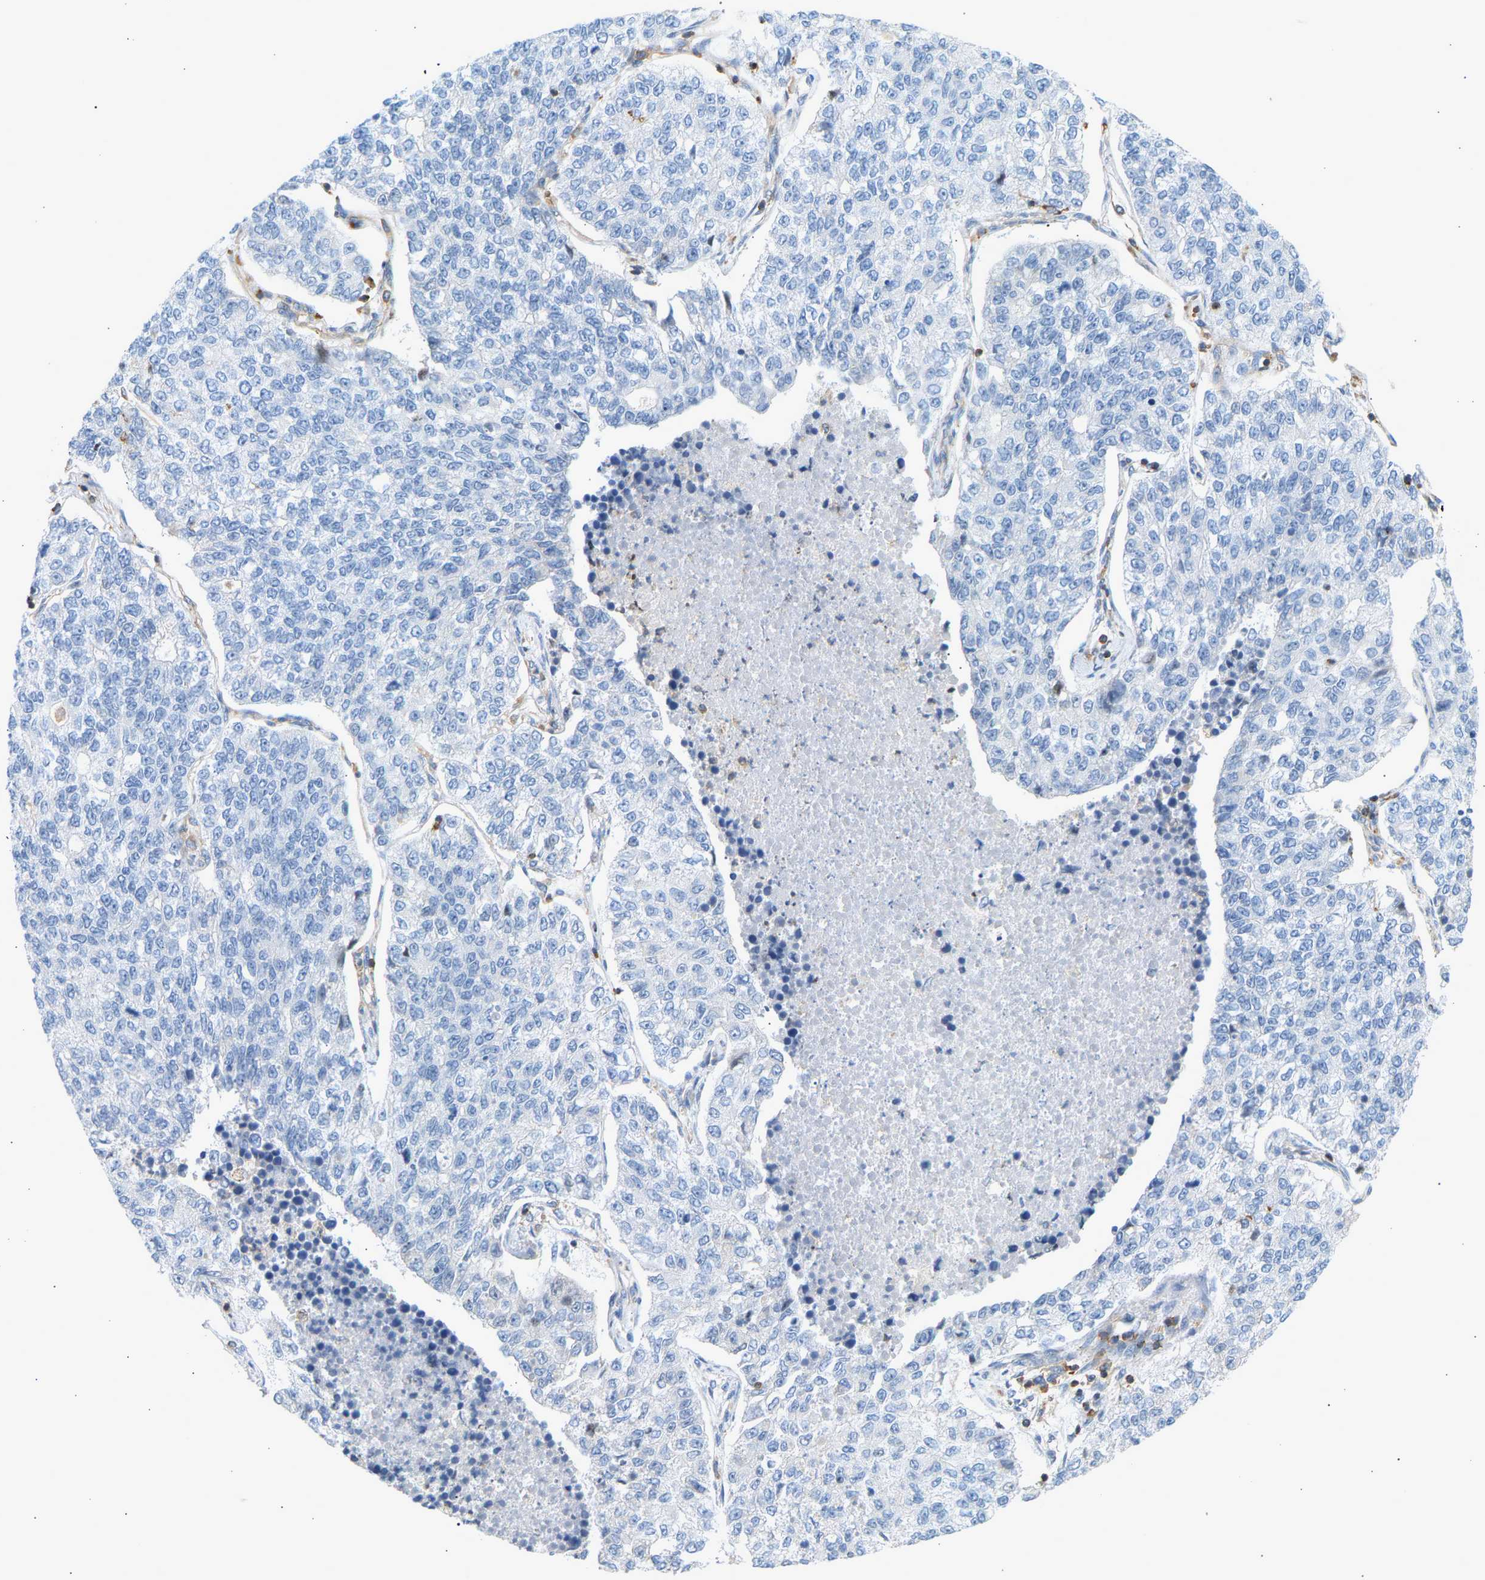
{"staining": {"intensity": "negative", "quantity": "none", "location": "none"}, "tissue": "lung cancer", "cell_type": "Tumor cells", "image_type": "cancer", "snomed": [{"axis": "morphology", "description": "Adenocarcinoma, NOS"}, {"axis": "topography", "description": "Lung"}], "caption": "Immunohistochemistry (IHC) micrograph of adenocarcinoma (lung) stained for a protein (brown), which exhibits no positivity in tumor cells.", "gene": "FNBP1", "patient": {"sex": "male", "age": 49}}